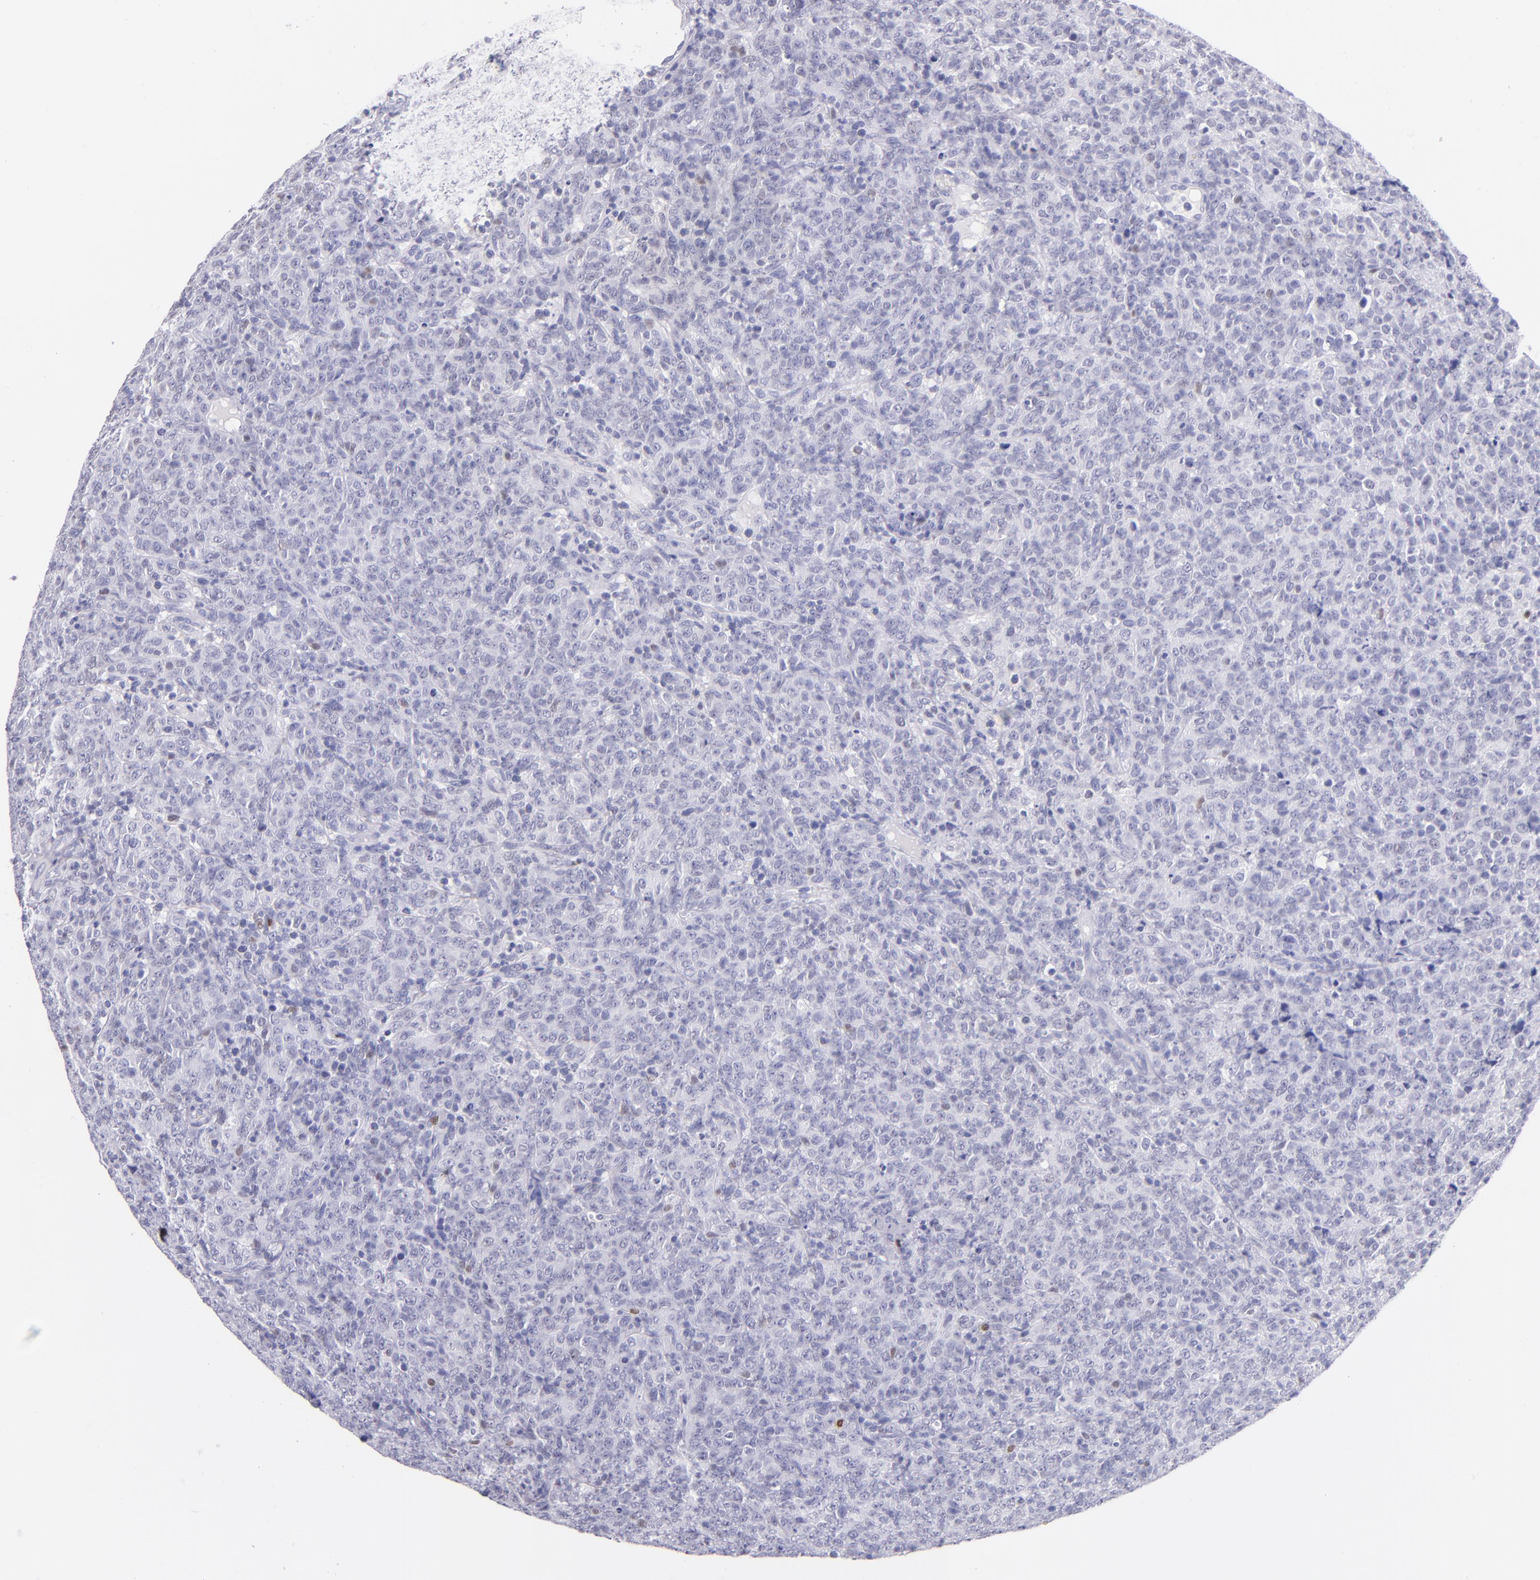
{"staining": {"intensity": "negative", "quantity": "none", "location": "none"}, "tissue": "lymphoma", "cell_type": "Tumor cells", "image_type": "cancer", "snomed": [{"axis": "morphology", "description": "Malignant lymphoma, non-Hodgkin's type, High grade"}, {"axis": "topography", "description": "Tonsil"}], "caption": "IHC image of lymphoma stained for a protein (brown), which displays no expression in tumor cells.", "gene": "IRF4", "patient": {"sex": "female", "age": 36}}